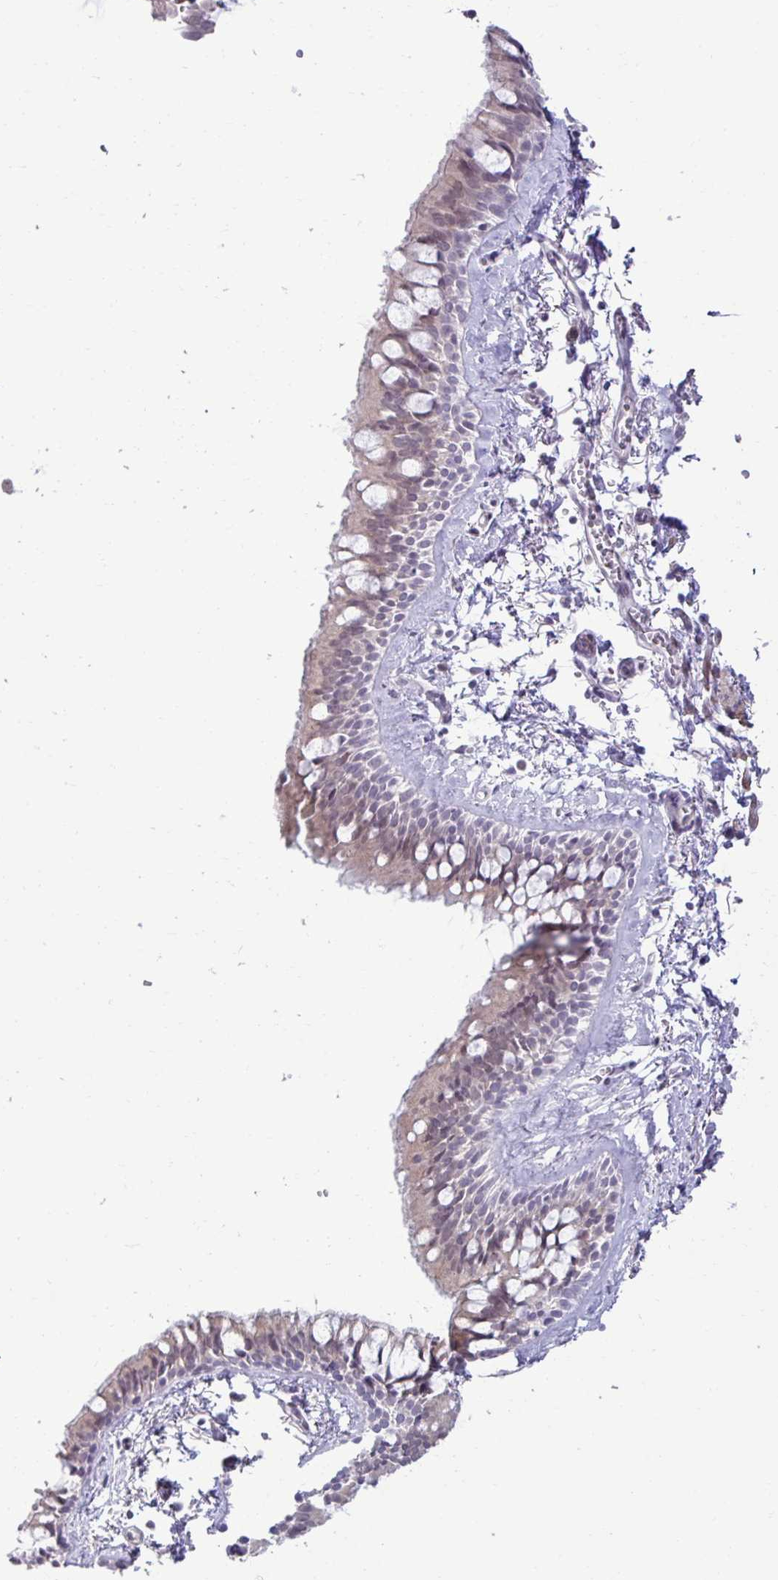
{"staining": {"intensity": "weak", "quantity": "25%-75%", "location": "cytoplasmic/membranous,nuclear"}, "tissue": "bronchus", "cell_type": "Respiratory epithelial cells", "image_type": "normal", "snomed": [{"axis": "morphology", "description": "Normal tissue, NOS"}, {"axis": "topography", "description": "Bronchus"}], "caption": "Immunohistochemical staining of normal human bronchus shows weak cytoplasmic/membranous,nuclear protein staining in about 25%-75% of respiratory epithelial cells. The staining was performed using DAB (3,3'-diaminobenzidine) to visualize the protein expression in brown, while the nuclei were stained in blue with hematoxylin (Magnification: 20x).", "gene": "SLC30A3", "patient": {"sex": "female", "age": 59}}